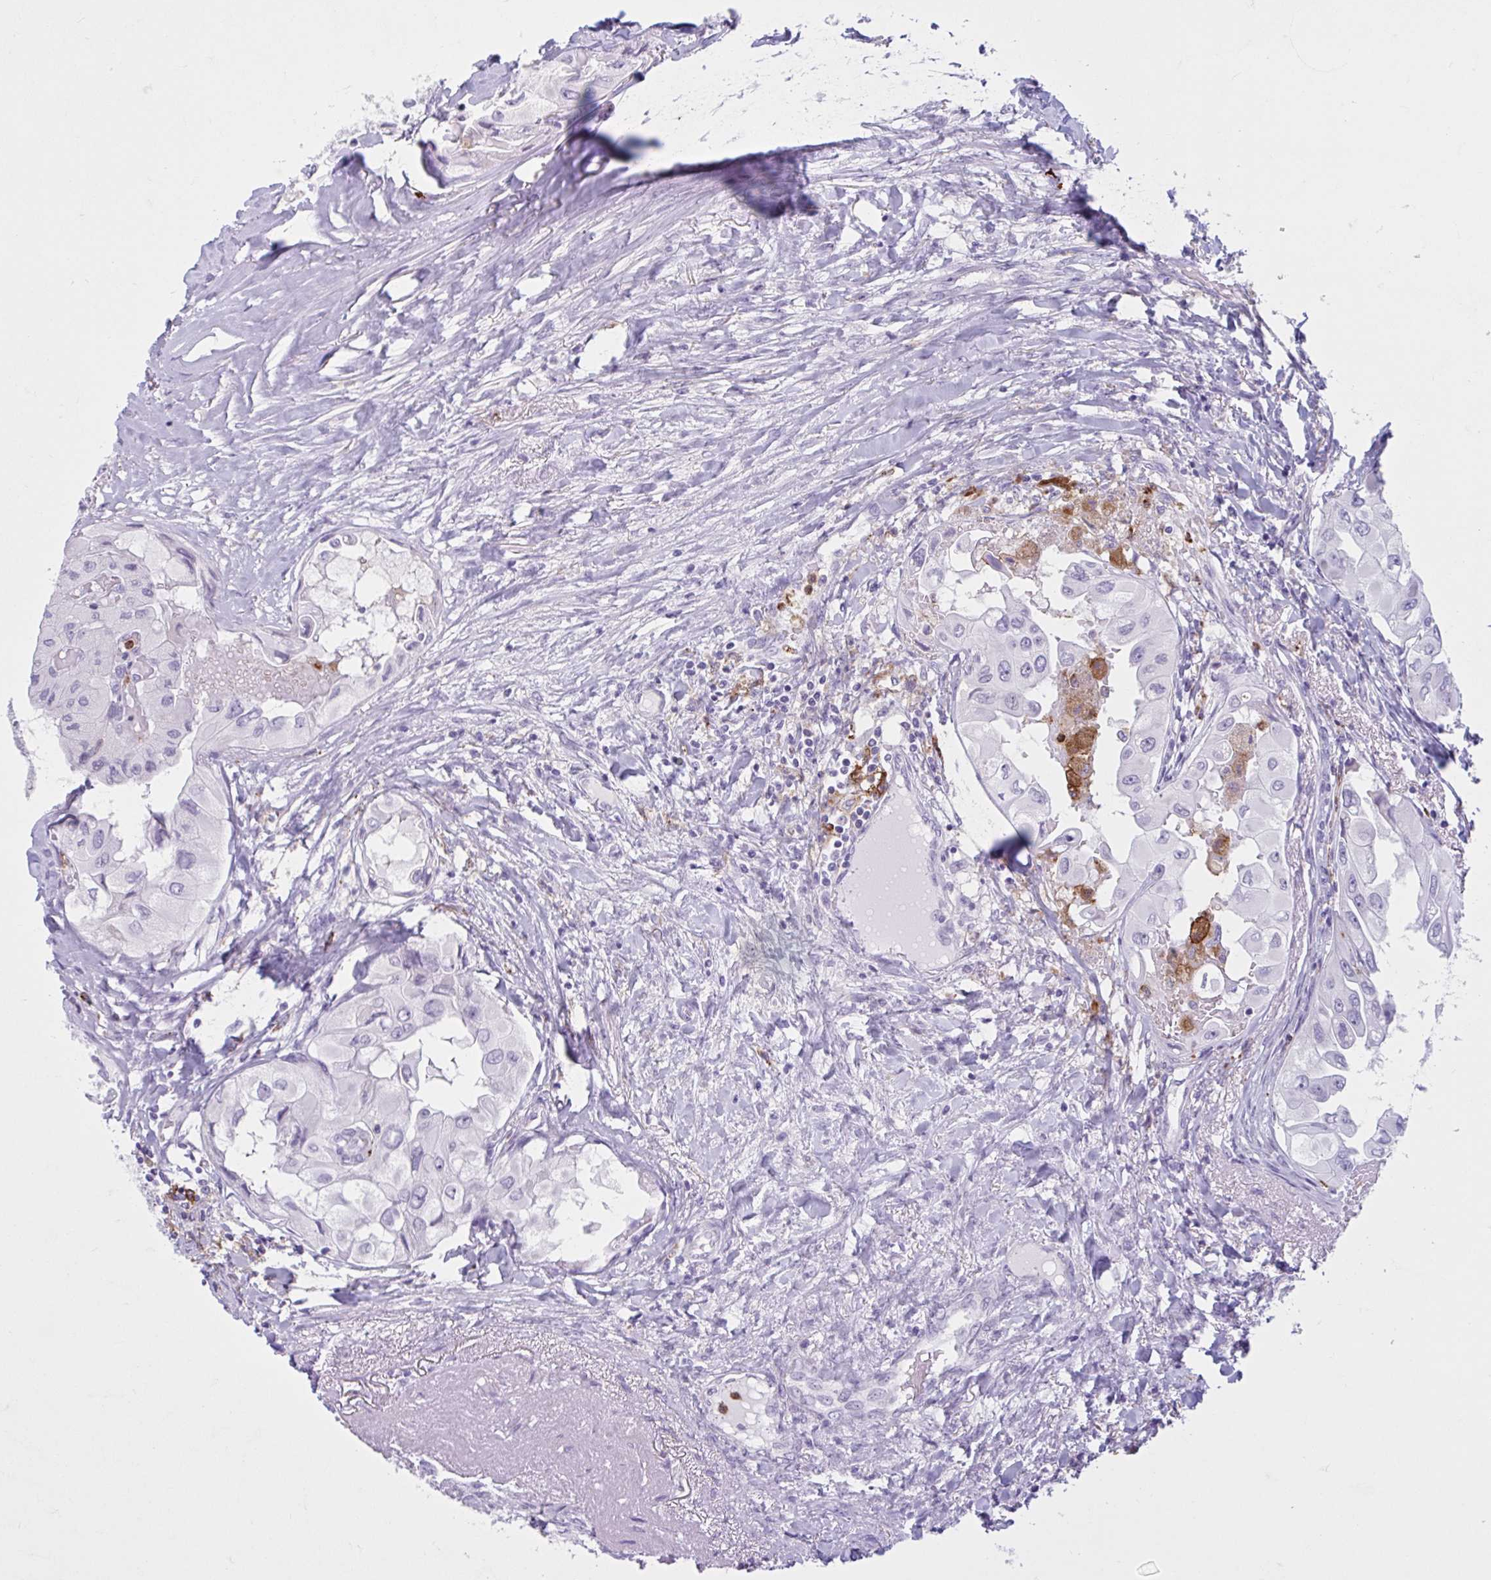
{"staining": {"intensity": "negative", "quantity": "none", "location": "none"}, "tissue": "thyroid cancer", "cell_type": "Tumor cells", "image_type": "cancer", "snomed": [{"axis": "morphology", "description": "Normal tissue, NOS"}, {"axis": "morphology", "description": "Papillary adenocarcinoma, NOS"}, {"axis": "topography", "description": "Thyroid gland"}], "caption": "High power microscopy micrograph of an IHC micrograph of papillary adenocarcinoma (thyroid), revealing no significant positivity in tumor cells. (Stains: DAB (3,3'-diaminobenzidine) IHC with hematoxylin counter stain, Microscopy: brightfield microscopy at high magnification).", "gene": "CEP120", "patient": {"sex": "female", "age": 59}}